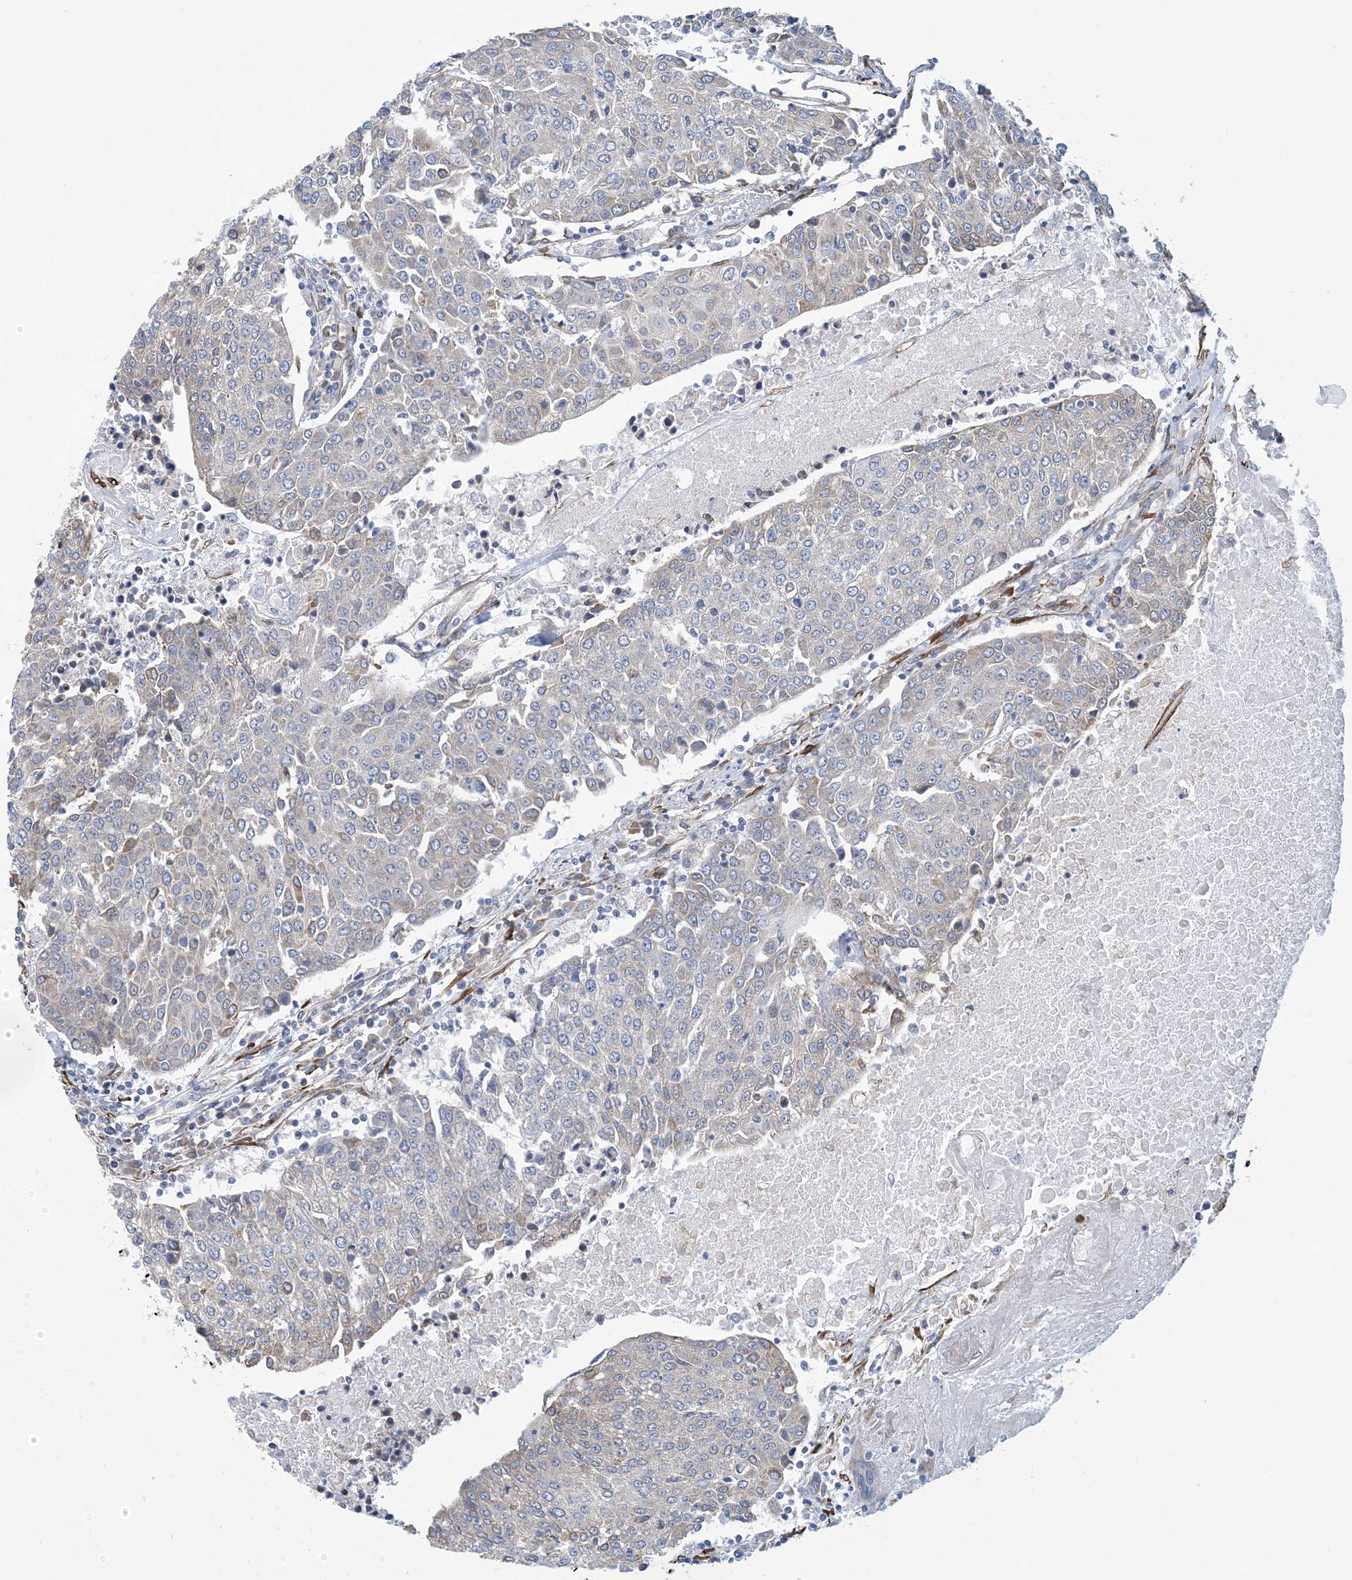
{"staining": {"intensity": "weak", "quantity": "25%-75%", "location": "cytoplasmic/membranous"}, "tissue": "urothelial cancer", "cell_type": "Tumor cells", "image_type": "cancer", "snomed": [{"axis": "morphology", "description": "Urothelial carcinoma, High grade"}, {"axis": "topography", "description": "Urinary bladder"}], "caption": "Urothelial cancer was stained to show a protein in brown. There is low levels of weak cytoplasmic/membranous expression in about 25%-75% of tumor cells. (DAB IHC with brightfield microscopy, high magnification).", "gene": "CCDC14", "patient": {"sex": "female", "age": 85}}